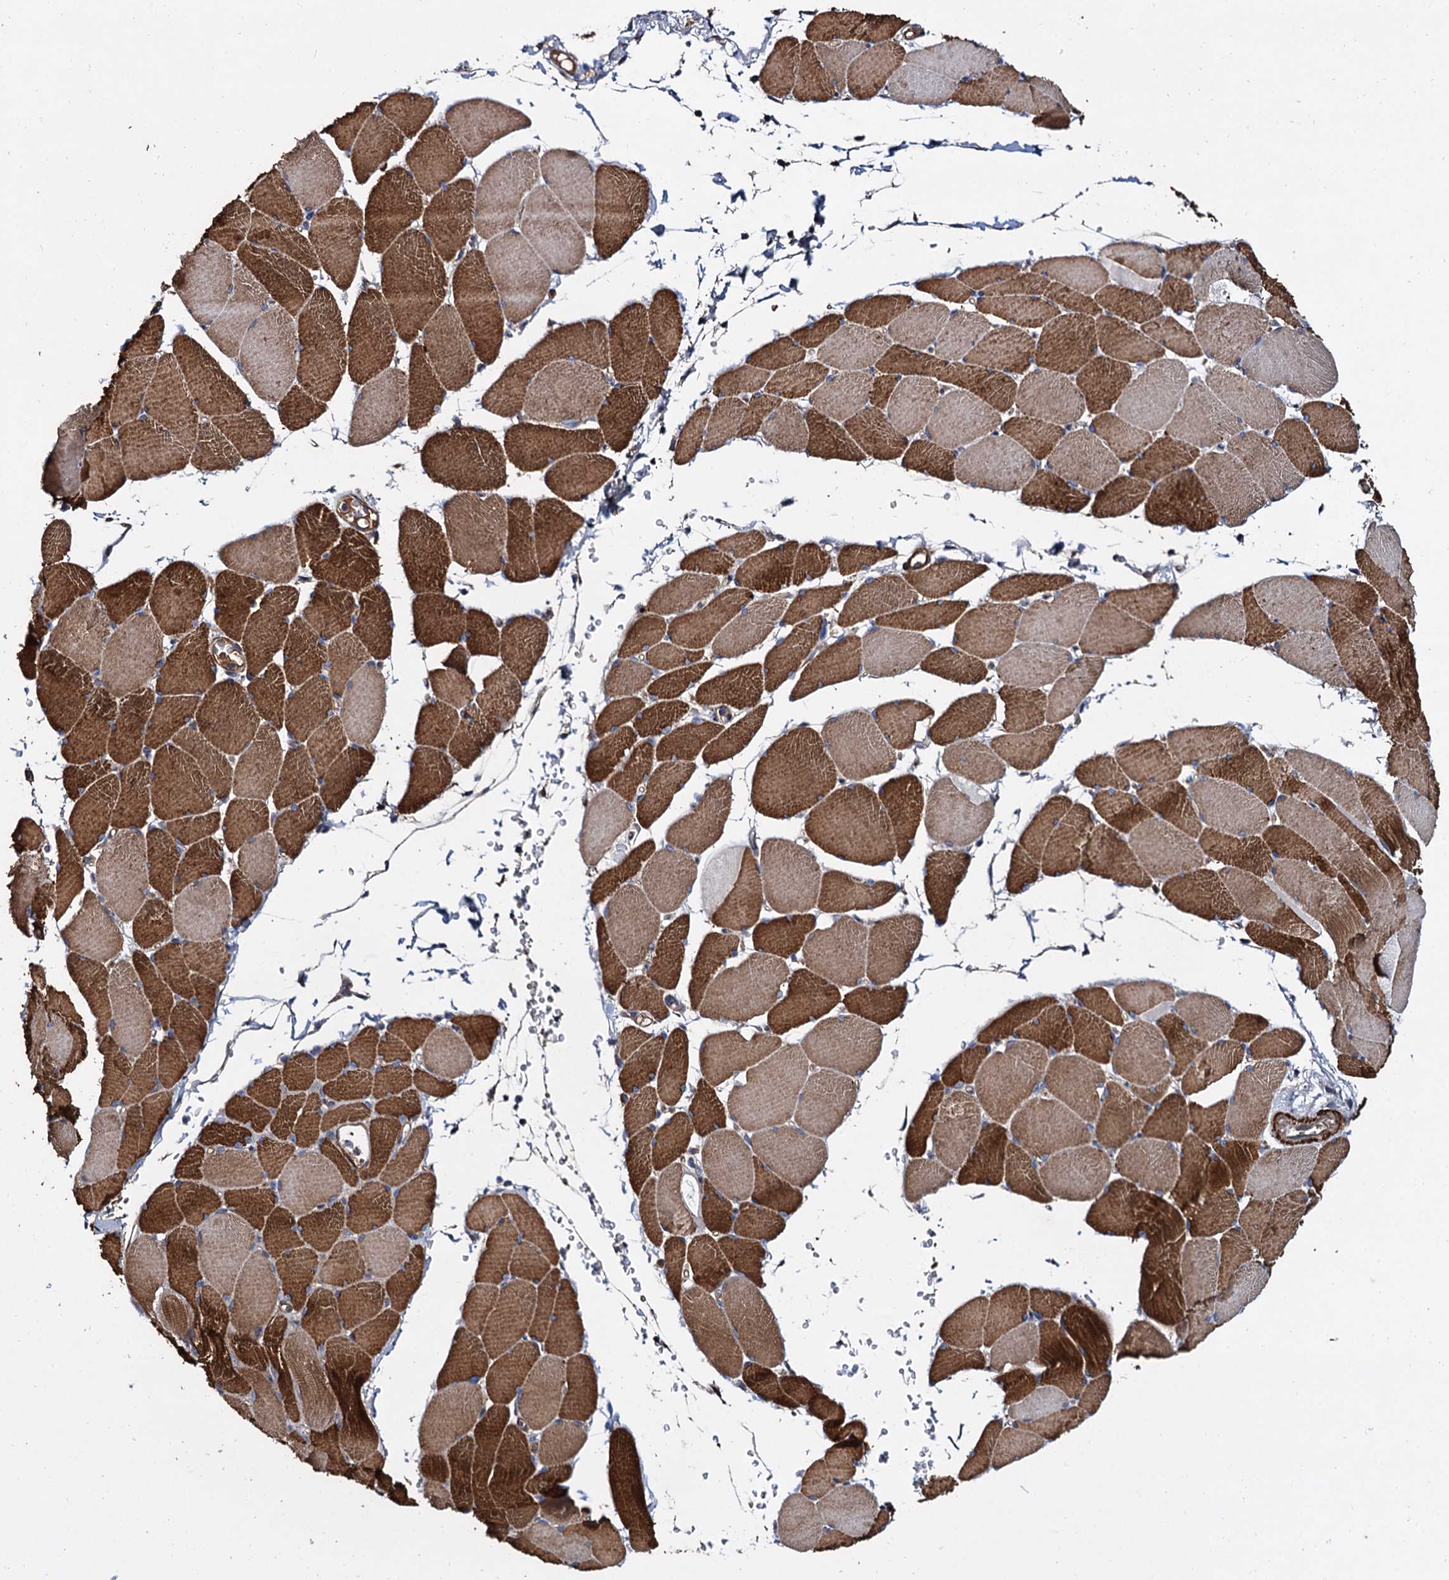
{"staining": {"intensity": "strong", "quantity": ">75%", "location": "cytoplasmic/membranous"}, "tissue": "skeletal muscle", "cell_type": "Myocytes", "image_type": "normal", "snomed": [{"axis": "morphology", "description": "Normal tissue, NOS"}, {"axis": "topography", "description": "Skeletal muscle"}, {"axis": "topography", "description": "Head-Neck"}], "caption": "The photomicrograph exhibits staining of benign skeletal muscle, revealing strong cytoplasmic/membranous protein positivity (brown color) within myocytes. The staining is performed using DAB (3,3'-diaminobenzidine) brown chromogen to label protein expression. The nuclei are counter-stained blue using hematoxylin.", "gene": "ISM2", "patient": {"sex": "male", "age": 66}}